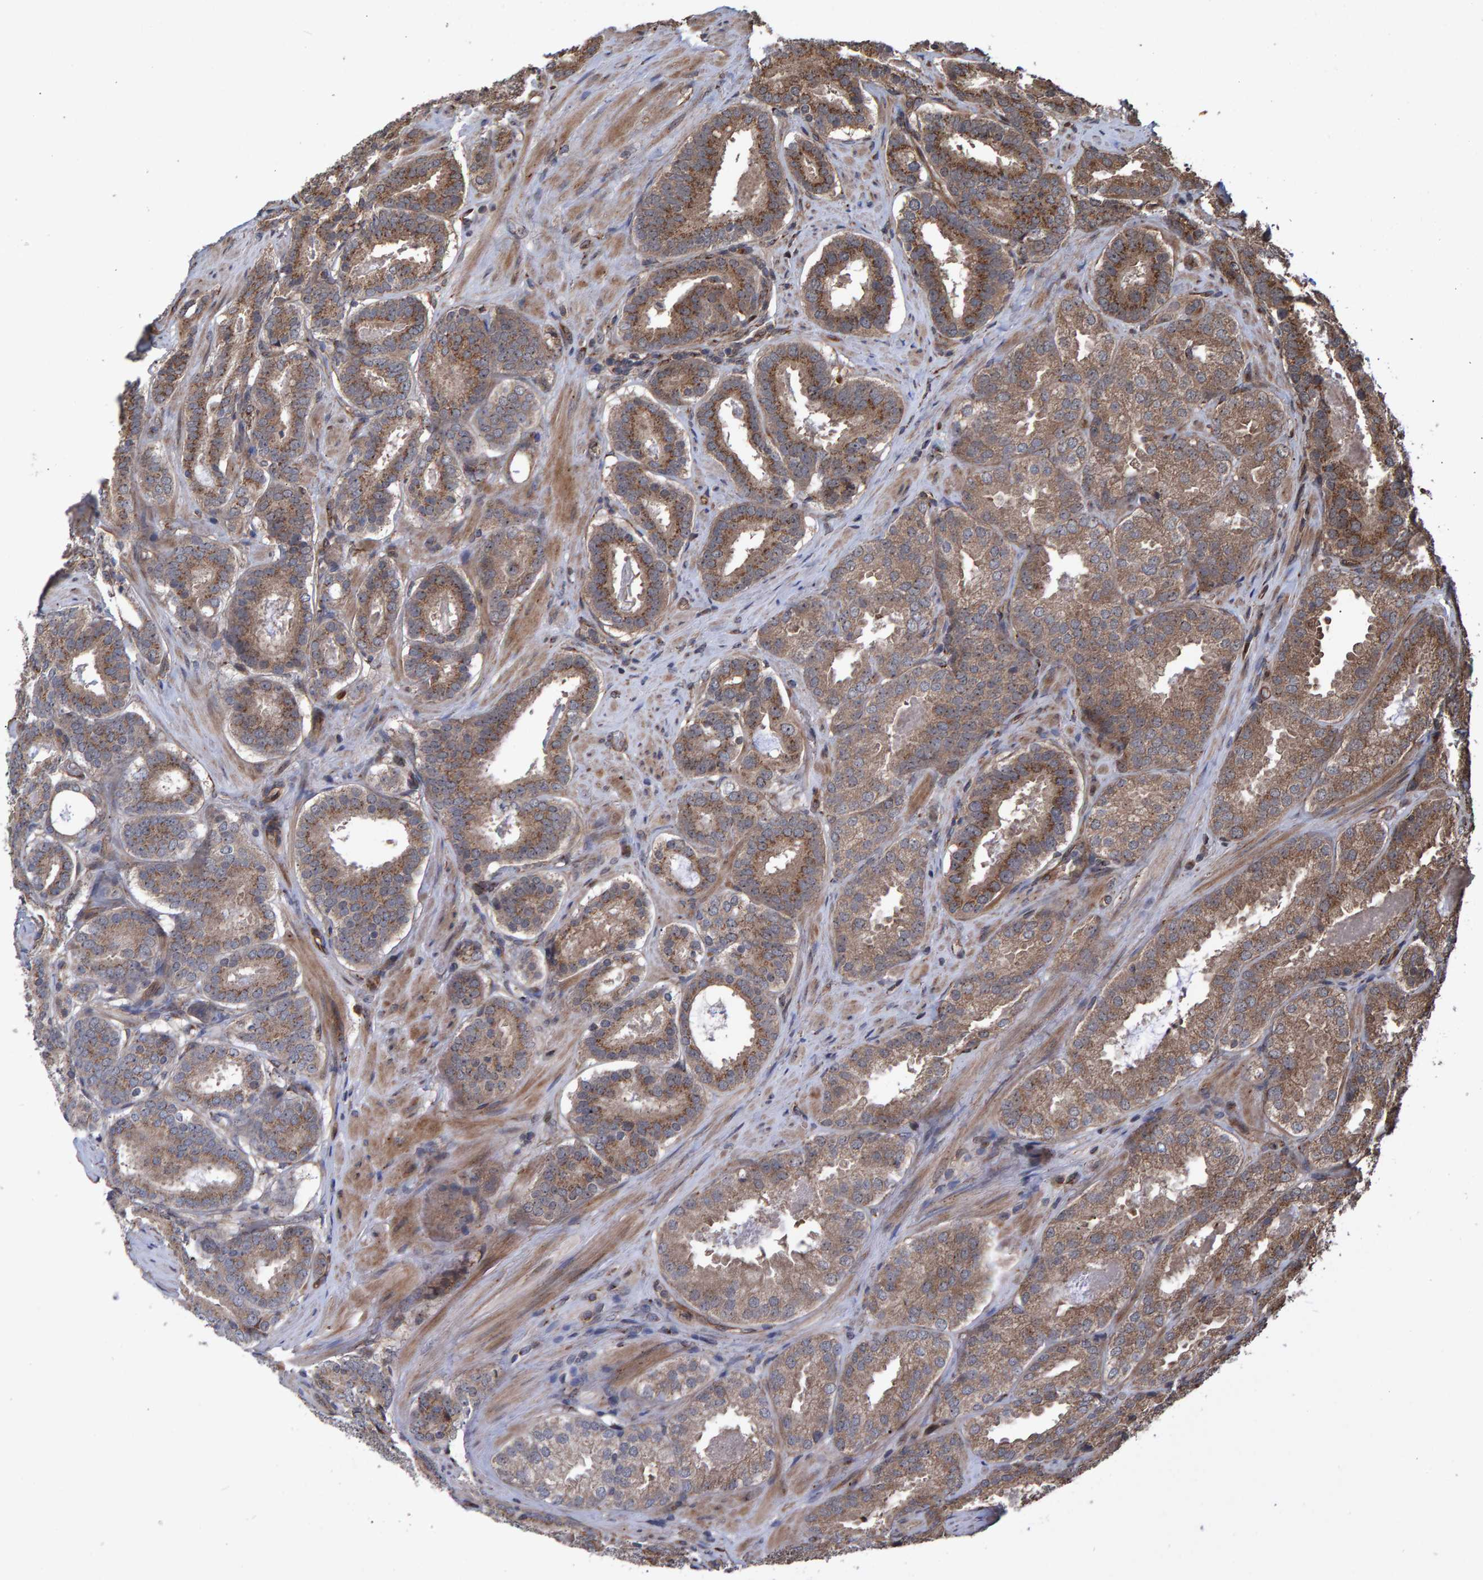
{"staining": {"intensity": "moderate", "quantity": ">75%", "location": "cytoplasmic/membranous"}, "tissue": "prostate cancer", "cell_type": "Tumor cells", "image_type": "cancer", "snomed": [{"axis": "morphology", "description": "Adenocarcinoma, Low grade"}, {"axis": "topography", "description": "Prostate"}], "caption": "The image reveals immunohistochemical staining of prostate cancer (low-grade adenocarcinoma). There is moderate cytoplasmic/membranous positivity is appreciated in approximately >75% of tumor cells. Nuclei are stained in blue.", "gene": "TRIM68", "patient": {"sex": "male", "age": 69}}